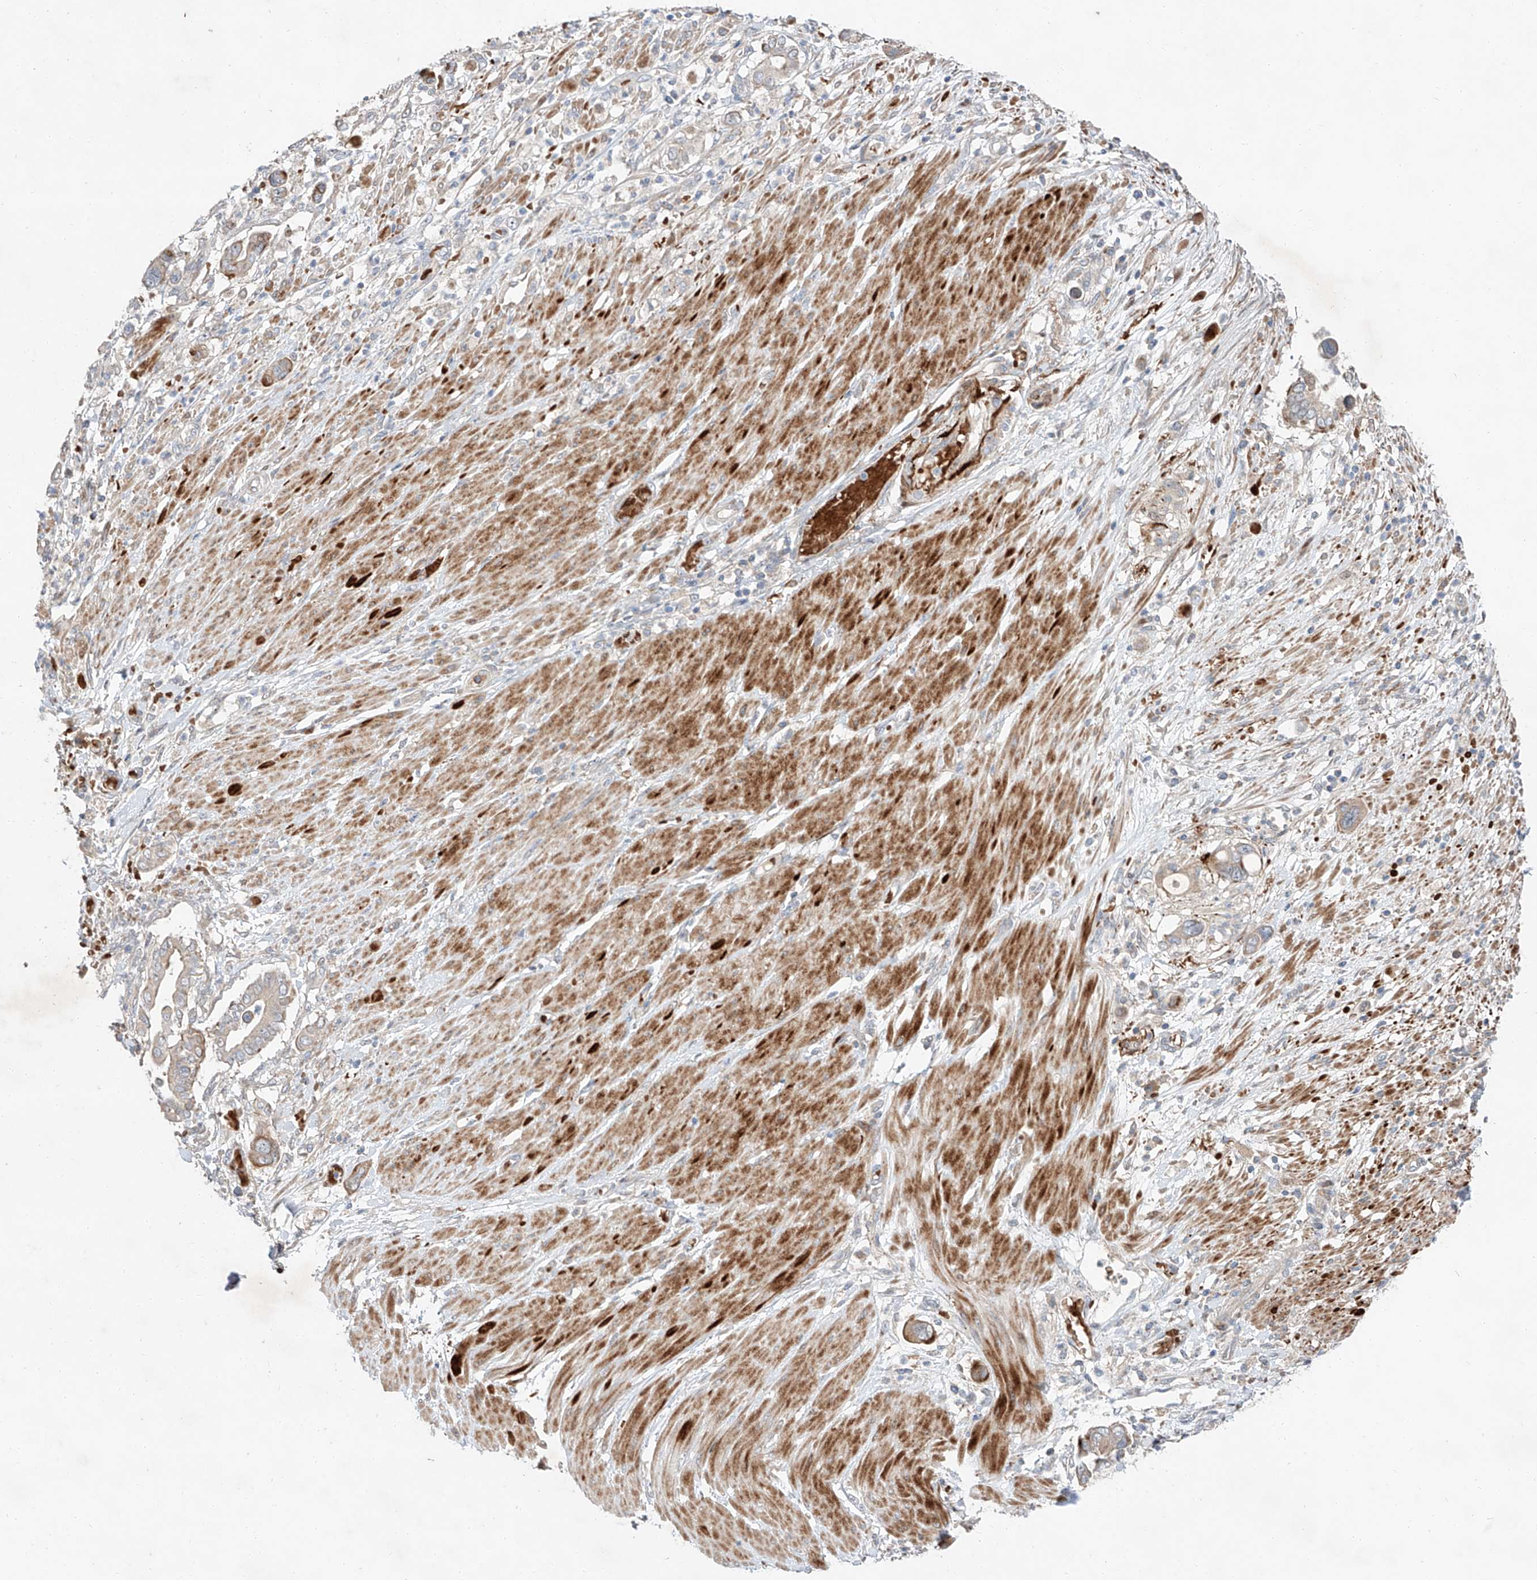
{"staining": {"intensity": "weak", "quantity": "25%-75%", "location": "cytoplasmic/membranous"}, "tissue": "pancreatic cancer", "cell_type": "Tumor cells", "image_type": "cancer", "snomed": [{"axis": "morphology", "description": "Adenocarcinoma, NOS"}, {"axis": "topography", "description": "Pancreas"}], "caption": "High-magnification brightfield microscopy of adenocarcinoma (pancreatic) stained with DAB (brown) and counterstained with hematoxylin (blue). tumor cells exhibit weak cytoplasmic/membranous expression is identified in approximately25%-75% of cells.", "gene": "USF3", "patient": {"sex": "male", "age": 68}}